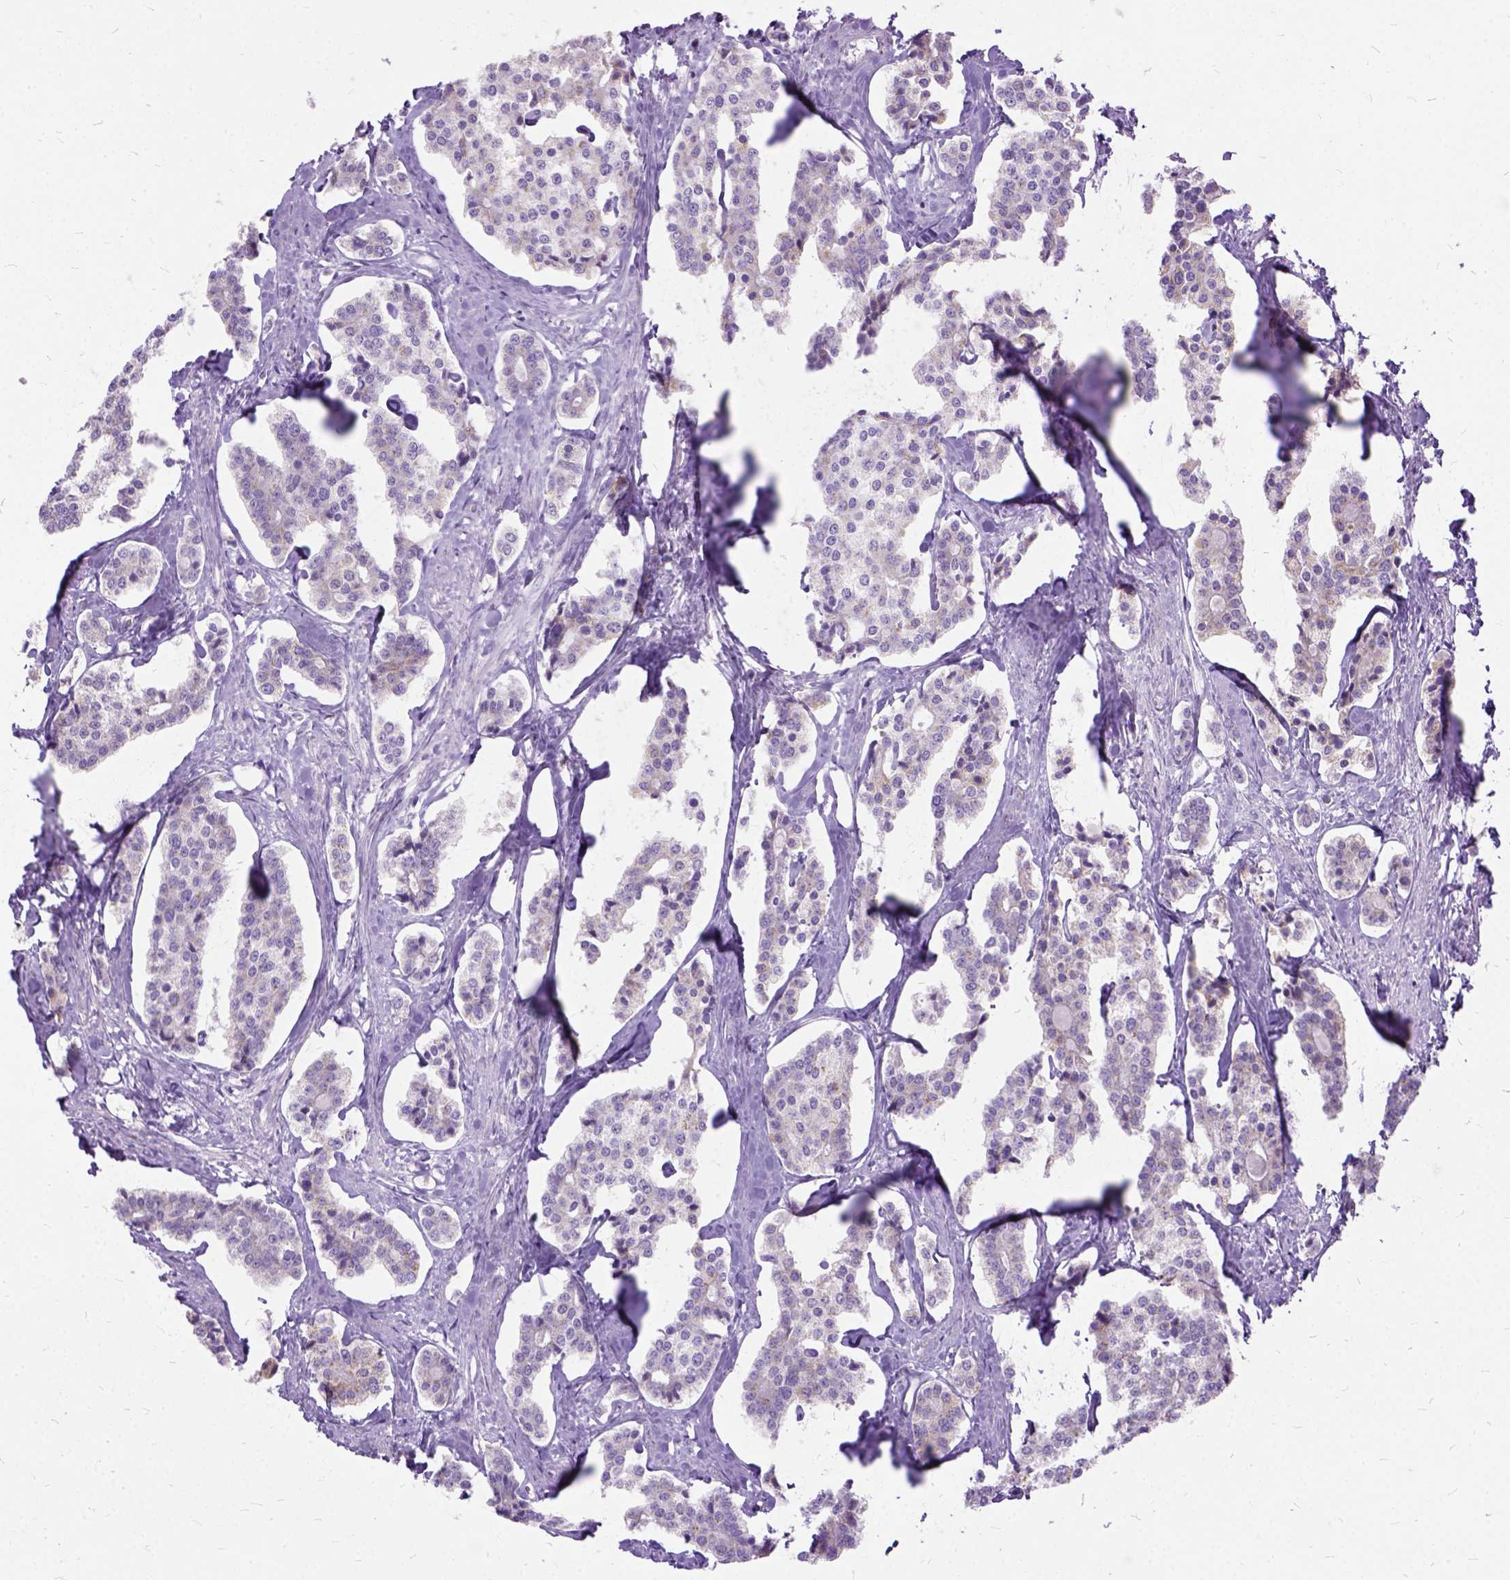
{"staining": {"intensity": "negative", "quantity": "none", "location": "none"}, "tissue": "carcinoid", "cell_type": "Tumor cells", "image_type": "cancer", "snomed": [{"axis": "morphology", "description": "Carcinoid, malignant, NOS"}, {"axis": "topography", "description": "Small intestine"}], "caption": "High magnification brightfield microscopy of malignant carcinoid stained with DAB (3,3'-diaminobenzidine) (brown) and counterstained with hematoxylin (blue): tumor cells show no significant positivity. (DAB immunohistochemistry, high magnification).", "gene": "CTAG2", "patient": {"sex": "female", "age": 65}}